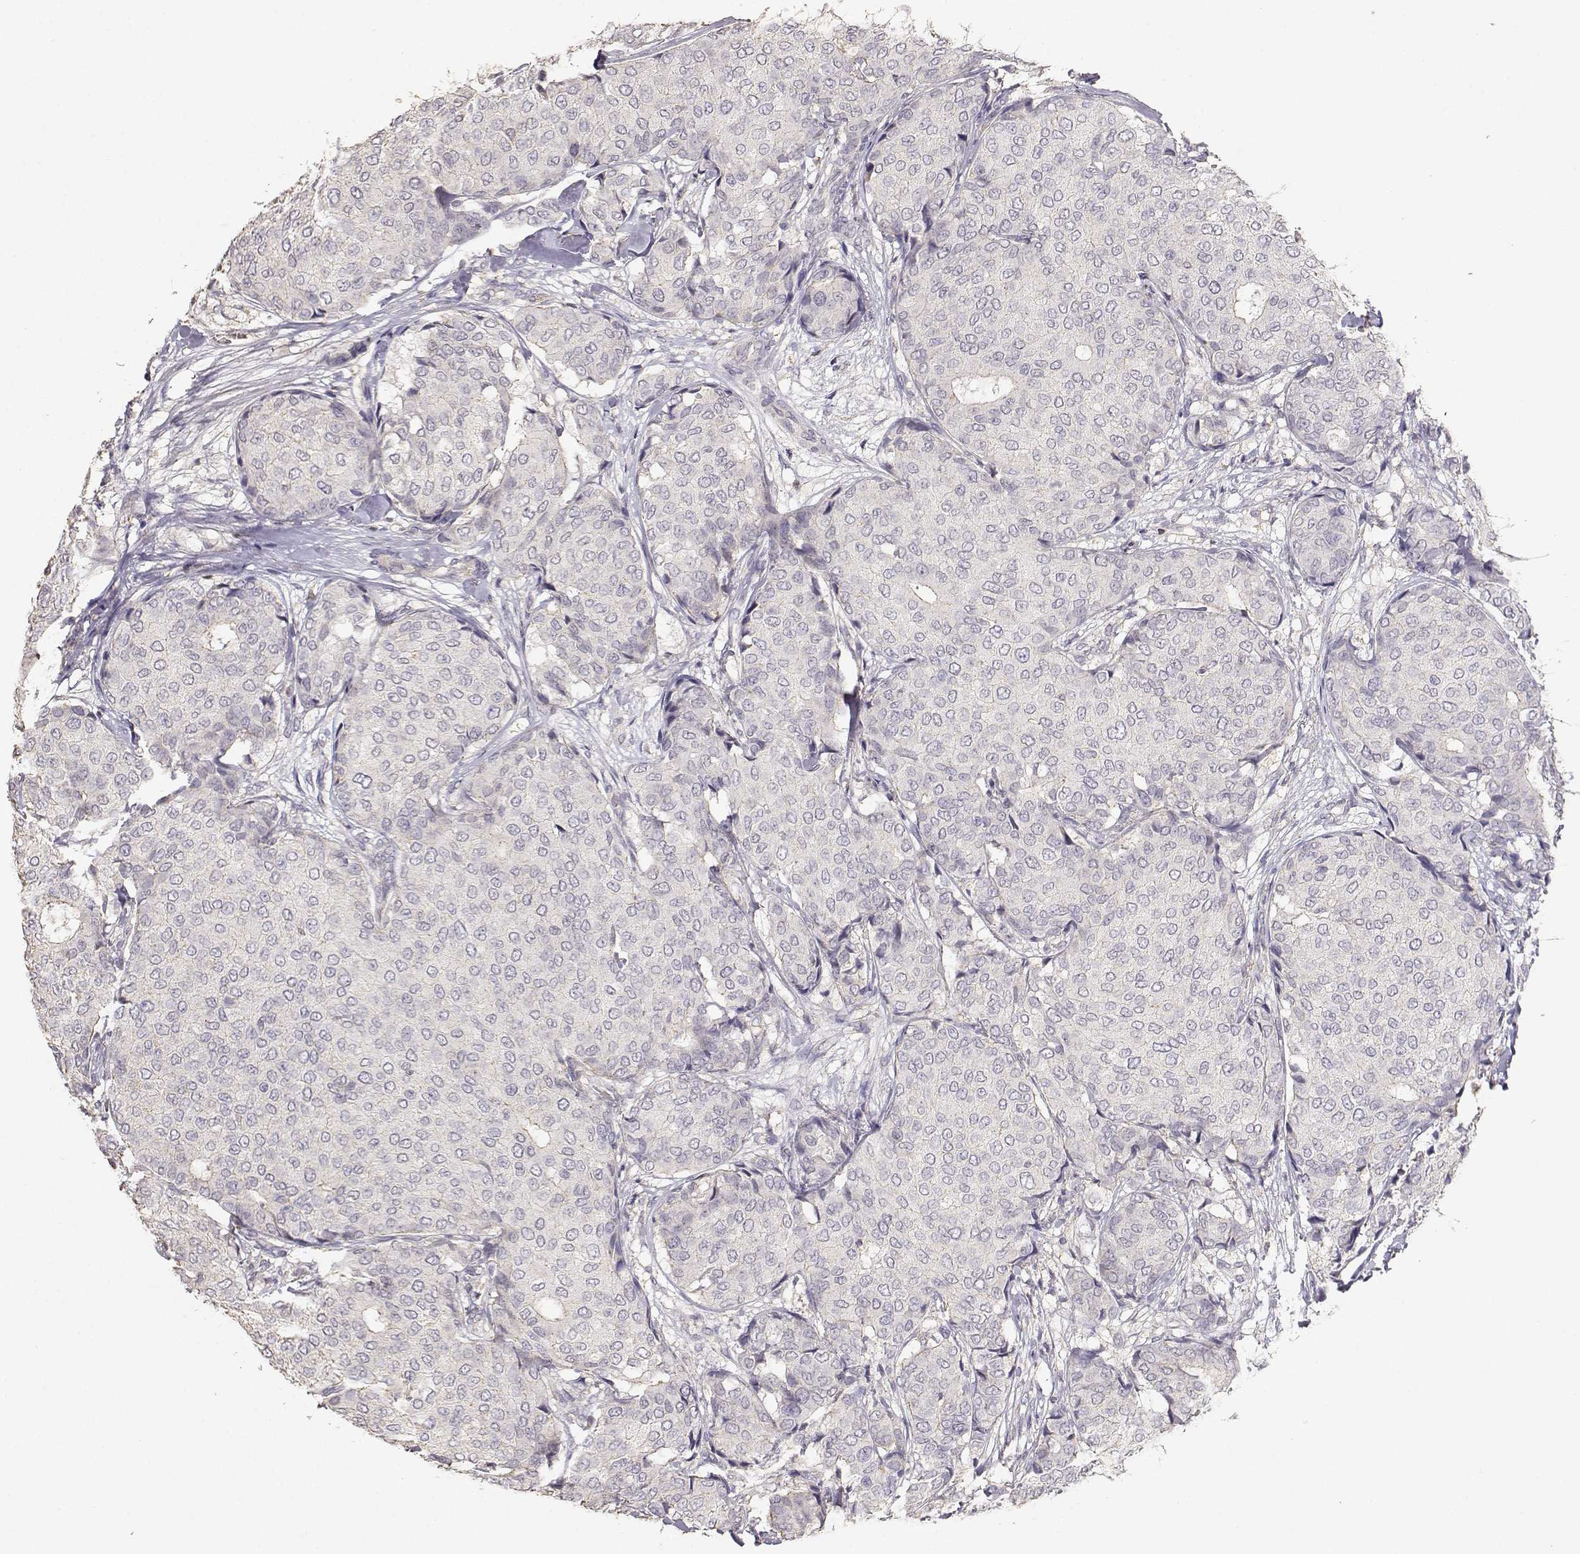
{"staining": {"intensity": "negative", "quantity": "none", "location": "none"}, "tissue": "breast cancer", "cell_type": "Tumor cells", "image_type": "cancer", "snomed": [{"axis": "morphology", "description": "Duct carcinoma"}, {"axis": "topography", "description": "Breast"}], "caption": "This is an IHC photomicrograph of human breast cancer (invasive ductal carcinoma). There is no staining in tumor cells.", "gene": "TNFRSF10C", "patient": {"sex": "female", "age": 75}}